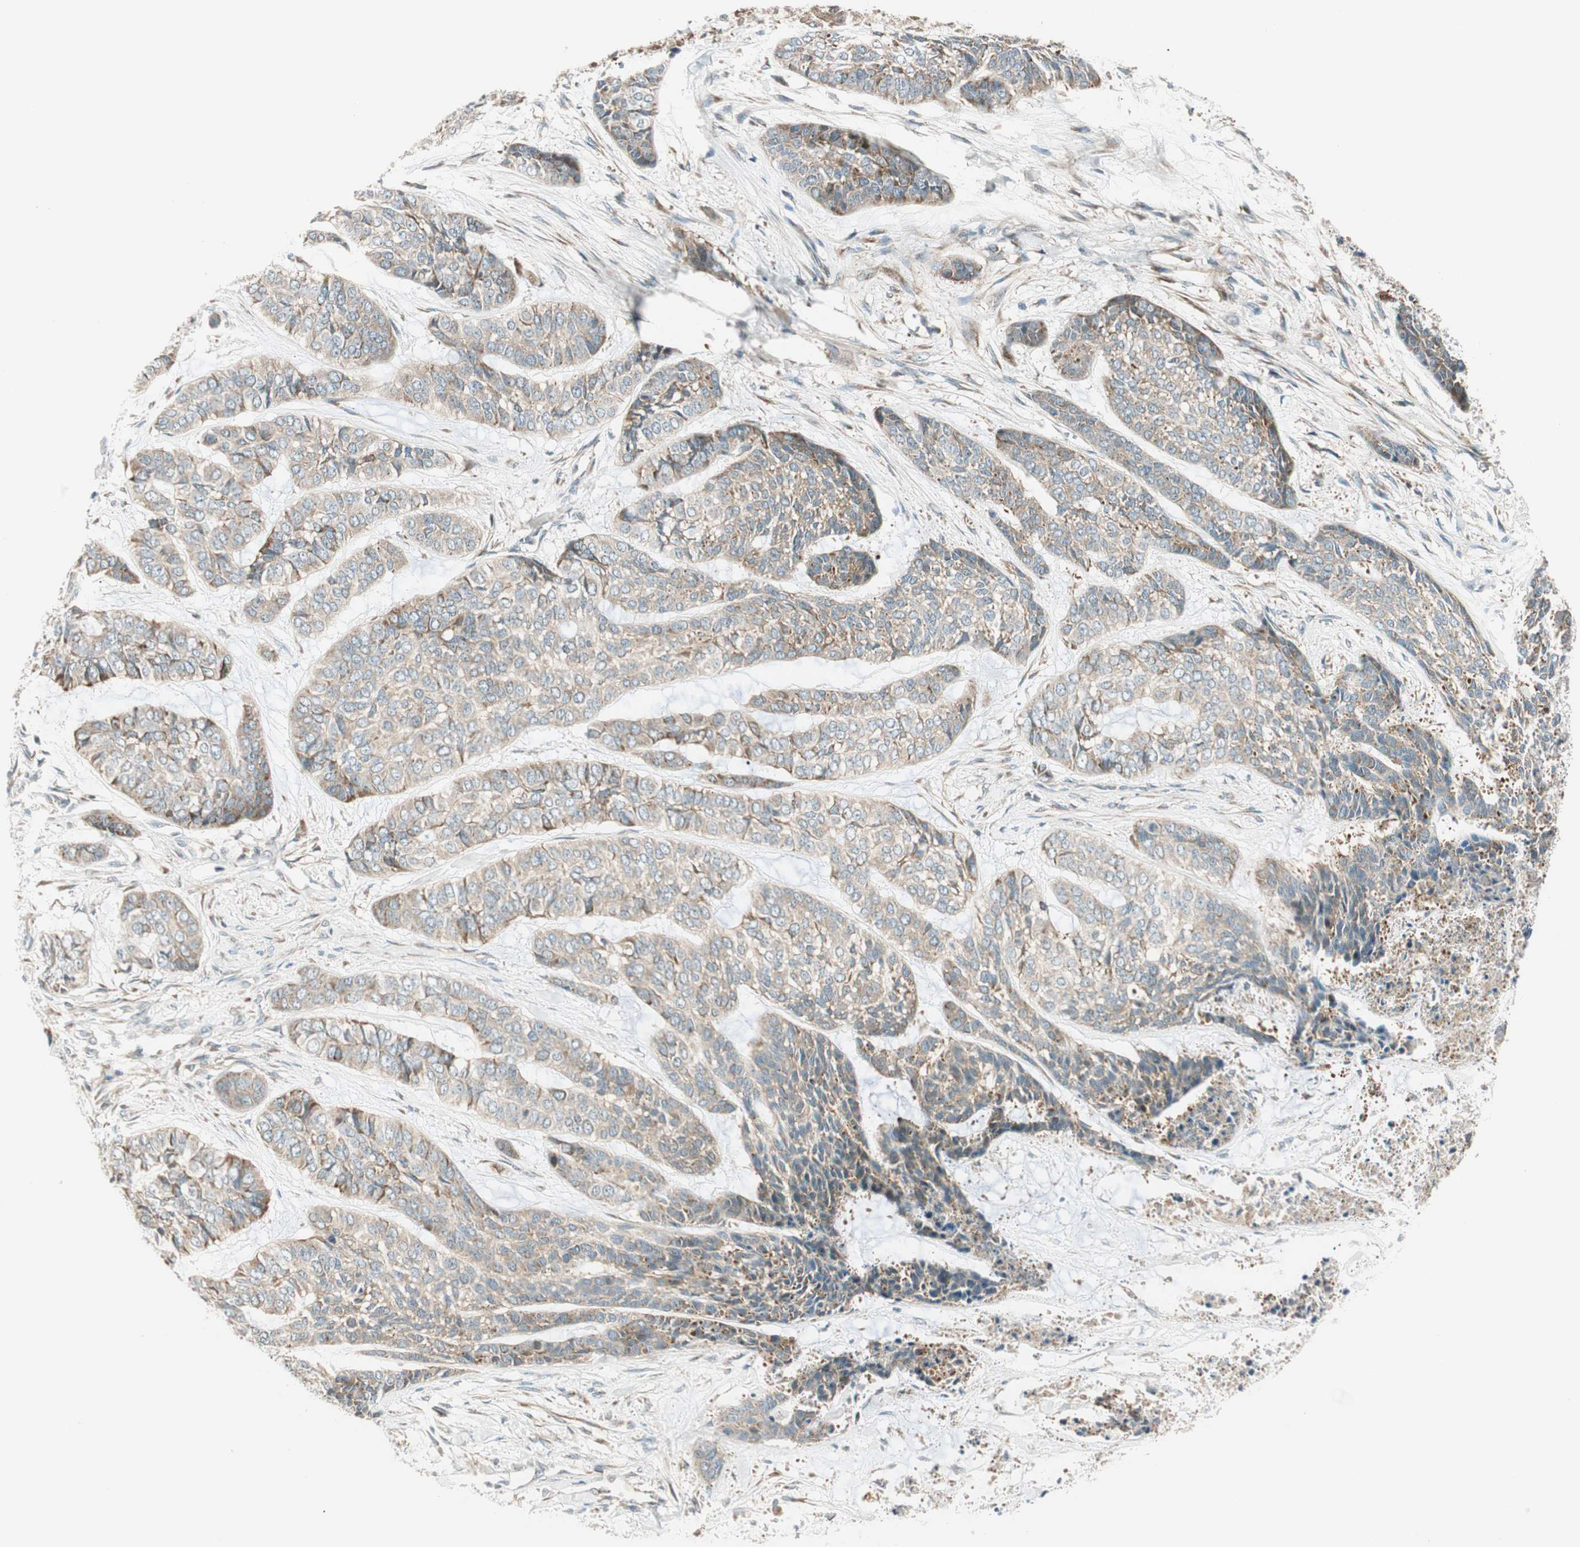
{"staining": {"intensity": "weak", "quantity": ">75%", "location": "cytoplasmic/membranous"}, "tissue": "skin cancer", "cell_type": "Tumor cells", "image_type": "cancer", "snomed": [{"axis": "morphology", "description": "Basal cell carcinoma"}, {"axis": "topography", "description": "Skin"}], "caption": "Weak cytoplasmic/membranous protein expression is appreciated in approximately >75% of tumor cells in skin cancer (basal cell carcinoma).", "gene": "ABI1", "patient": {"sex": "female", "age": 64}}